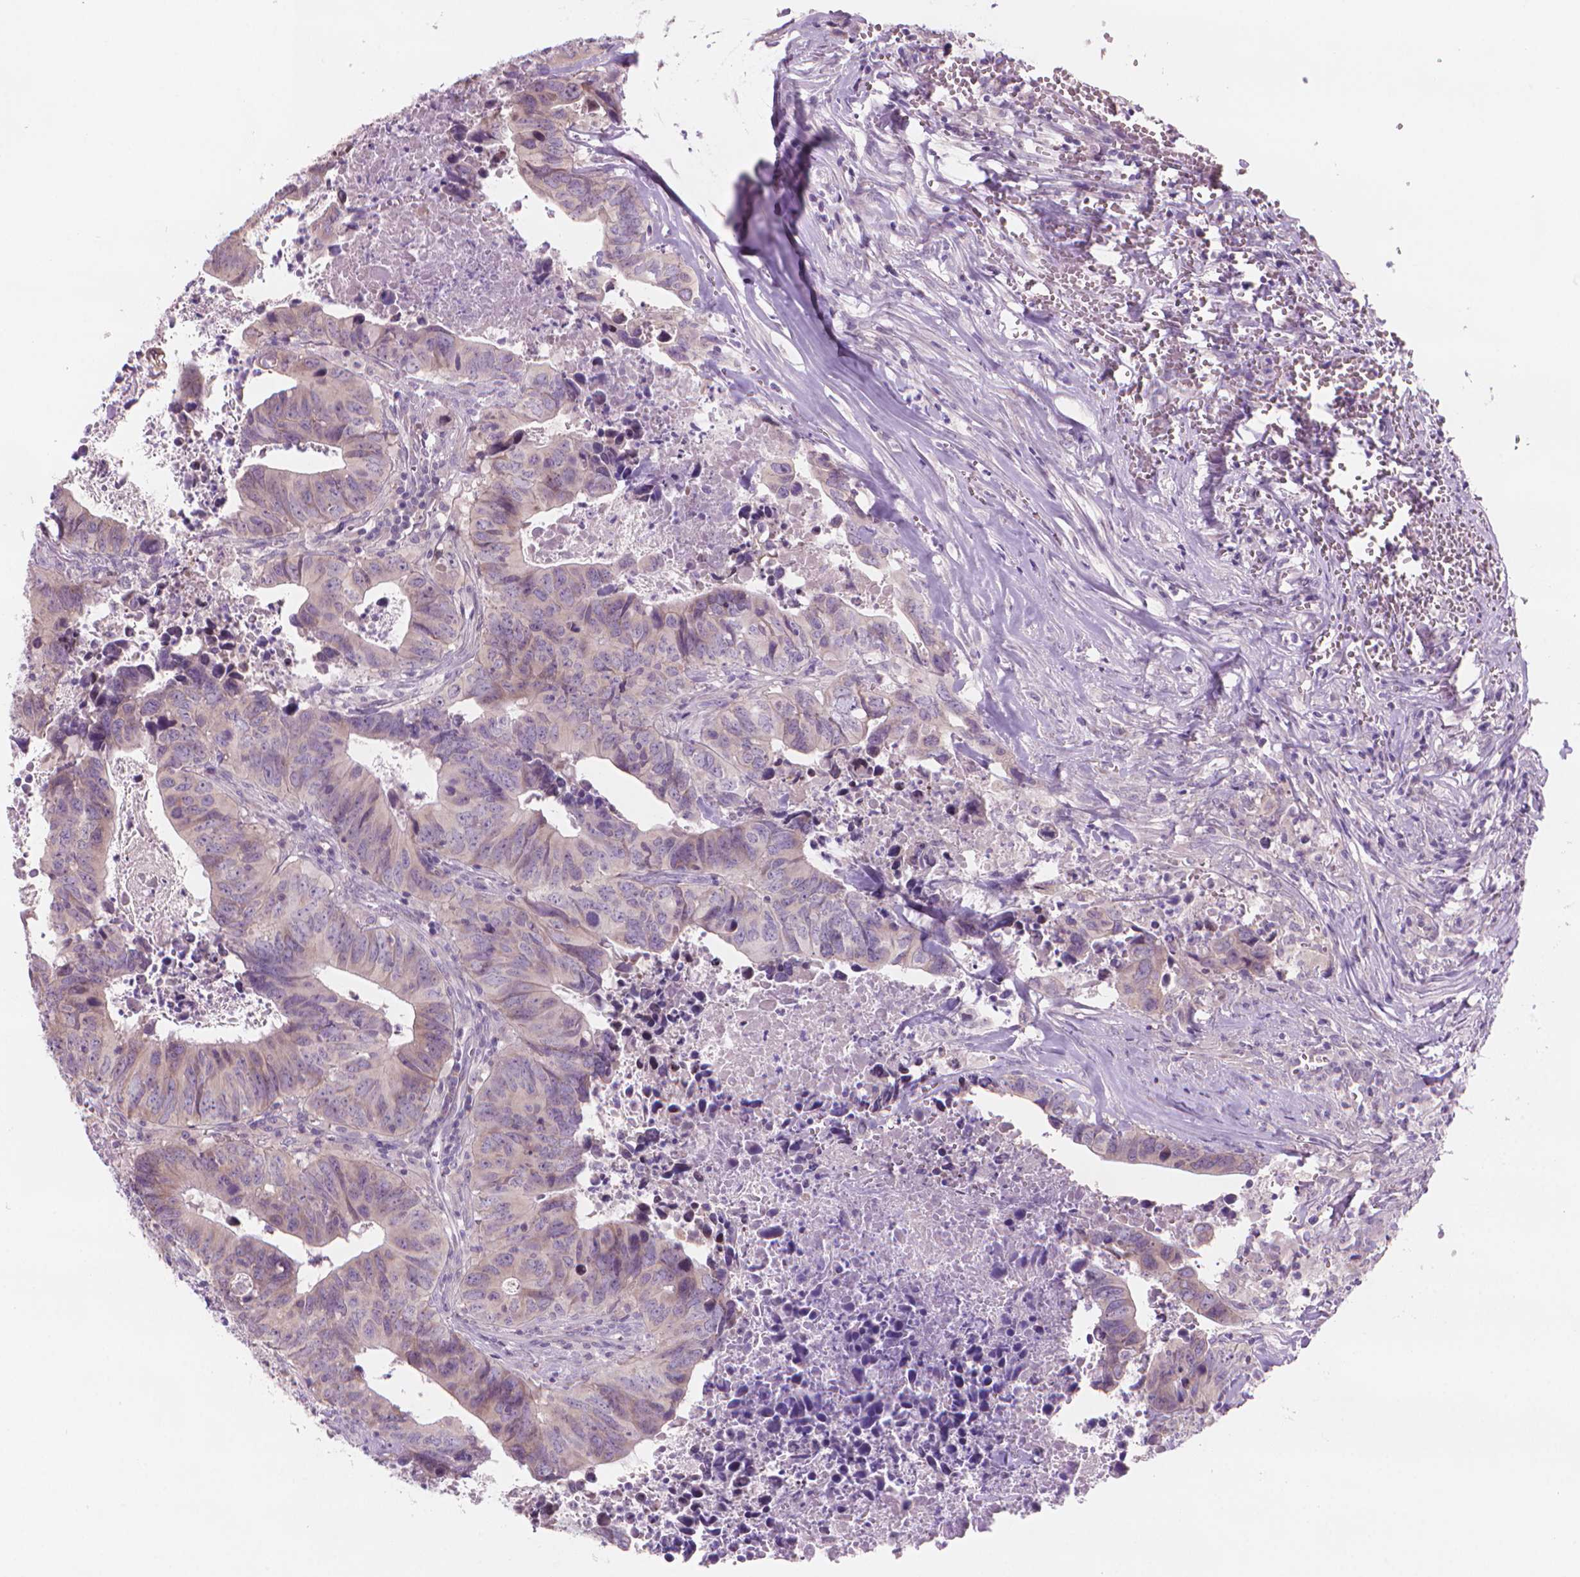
{"staining": {"intensity": "weak", "quantity": "25%-75%", "location": "cytoplasmic/membranous"}, "tissue": "colorectal cancer", "cell_type": "Tumor cells", "image_type": "cancer", "snomed": [{"axis": "morphology", "description": "Adenocarcinoma, NOS"}, {"axis": "topography", "description": "Colon"}], "caption": "Colorectal cancer stained with a protein marker shows weak staining in tumor cells.", "gene": "ENSG00000187186", "patient": {"sex": "female", "age": 82}}